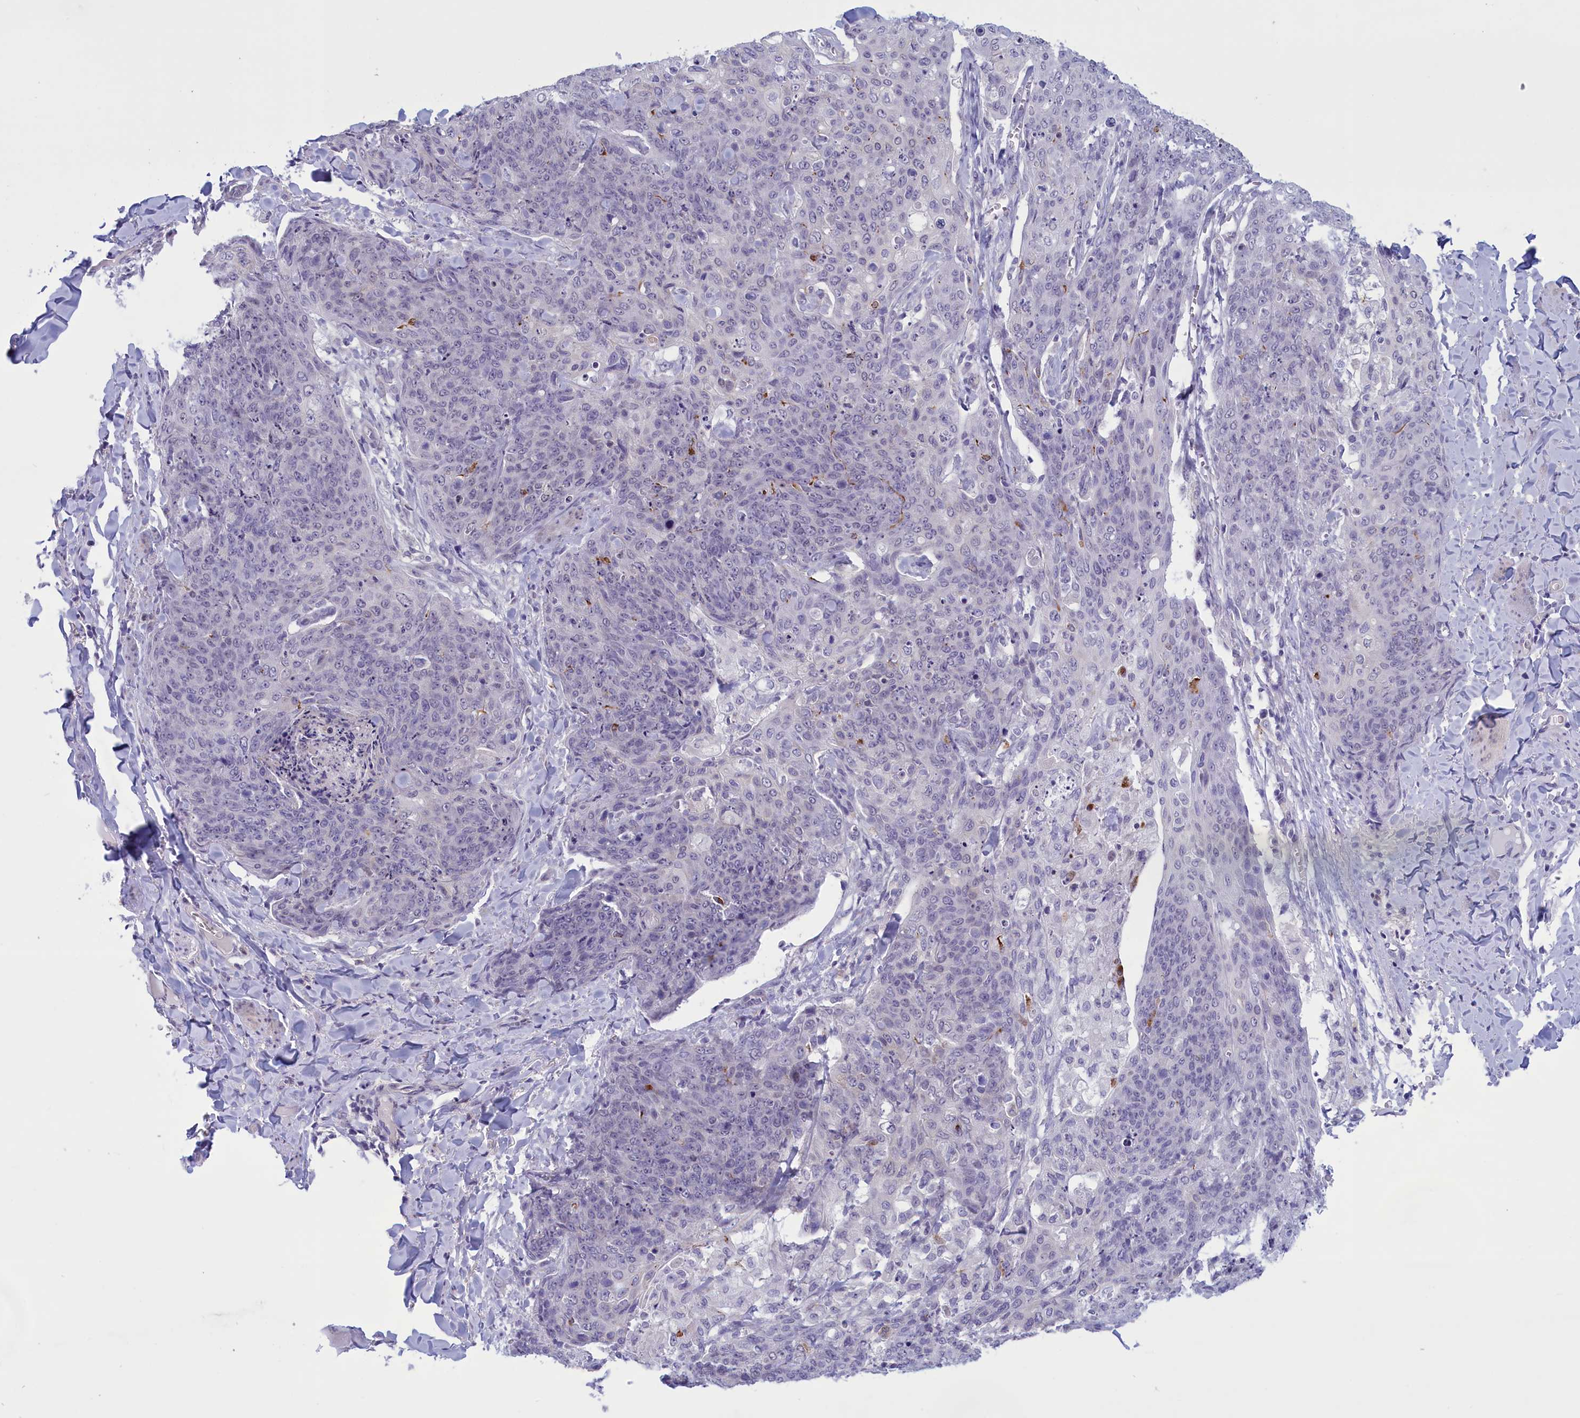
{"staining": {"intensity": "negative", "quantity": "none", "location": "none"}, "tissue": "skin cancer", "cell_type": "Tumor cells", "image_type": "cancer", "snomed": [{"axis": "morphology", "description": "Squamous cell carcinoma, NOS"}, {"axis": "topography", "description": "Skin"}, {"axis": "topography", "description": "Vulva"}], "caption": "High magnification brightfield microscopy of squamous cell carcinoma (skin) stained with DAB (3,3'-diaminobenzidine) (brown) and counterstained with hematoxylin (blue): tumor cells show no significant positivity.", "gene": "ELOA2", "patient": {"sex": "female", "age": 85}}